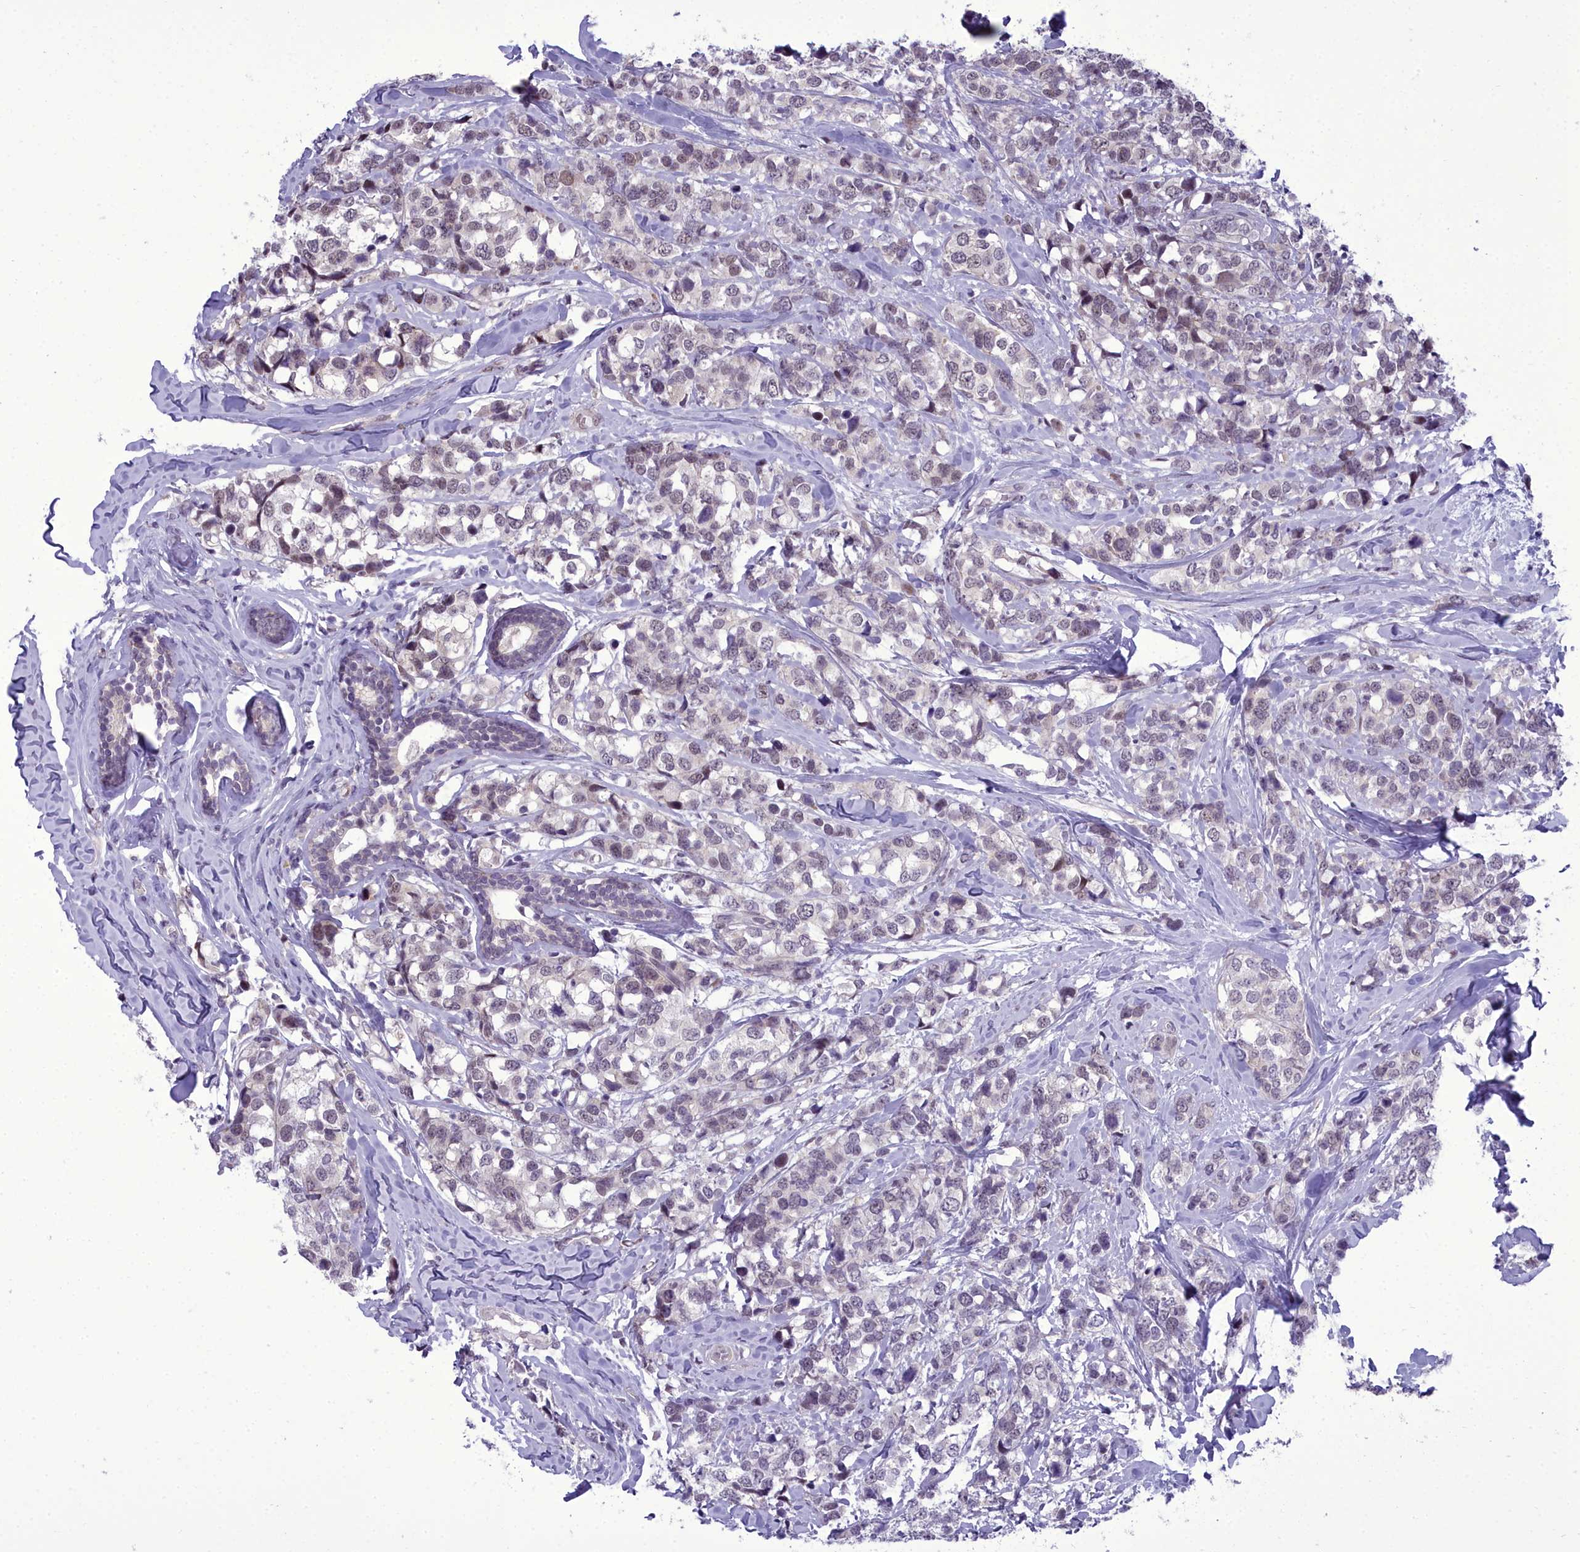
{"staining": {"intensity": "weak", "quantity": "<25%", "location": "nuclear"}, "tissue": "breast cancer", "cell_type": "Tumor cells", "image_type": "cancer", "snomed": [{"axis": "morphology", "description": "Lobular carcinoma"}, {"axis": "topography", "description": "Breast"}], "caption": "Immunohistochemistry of breast cancer exhibits no staining in tumor cells.", "gene": "CEACAM19", "patient": {"sex": "female", "age": 59}}